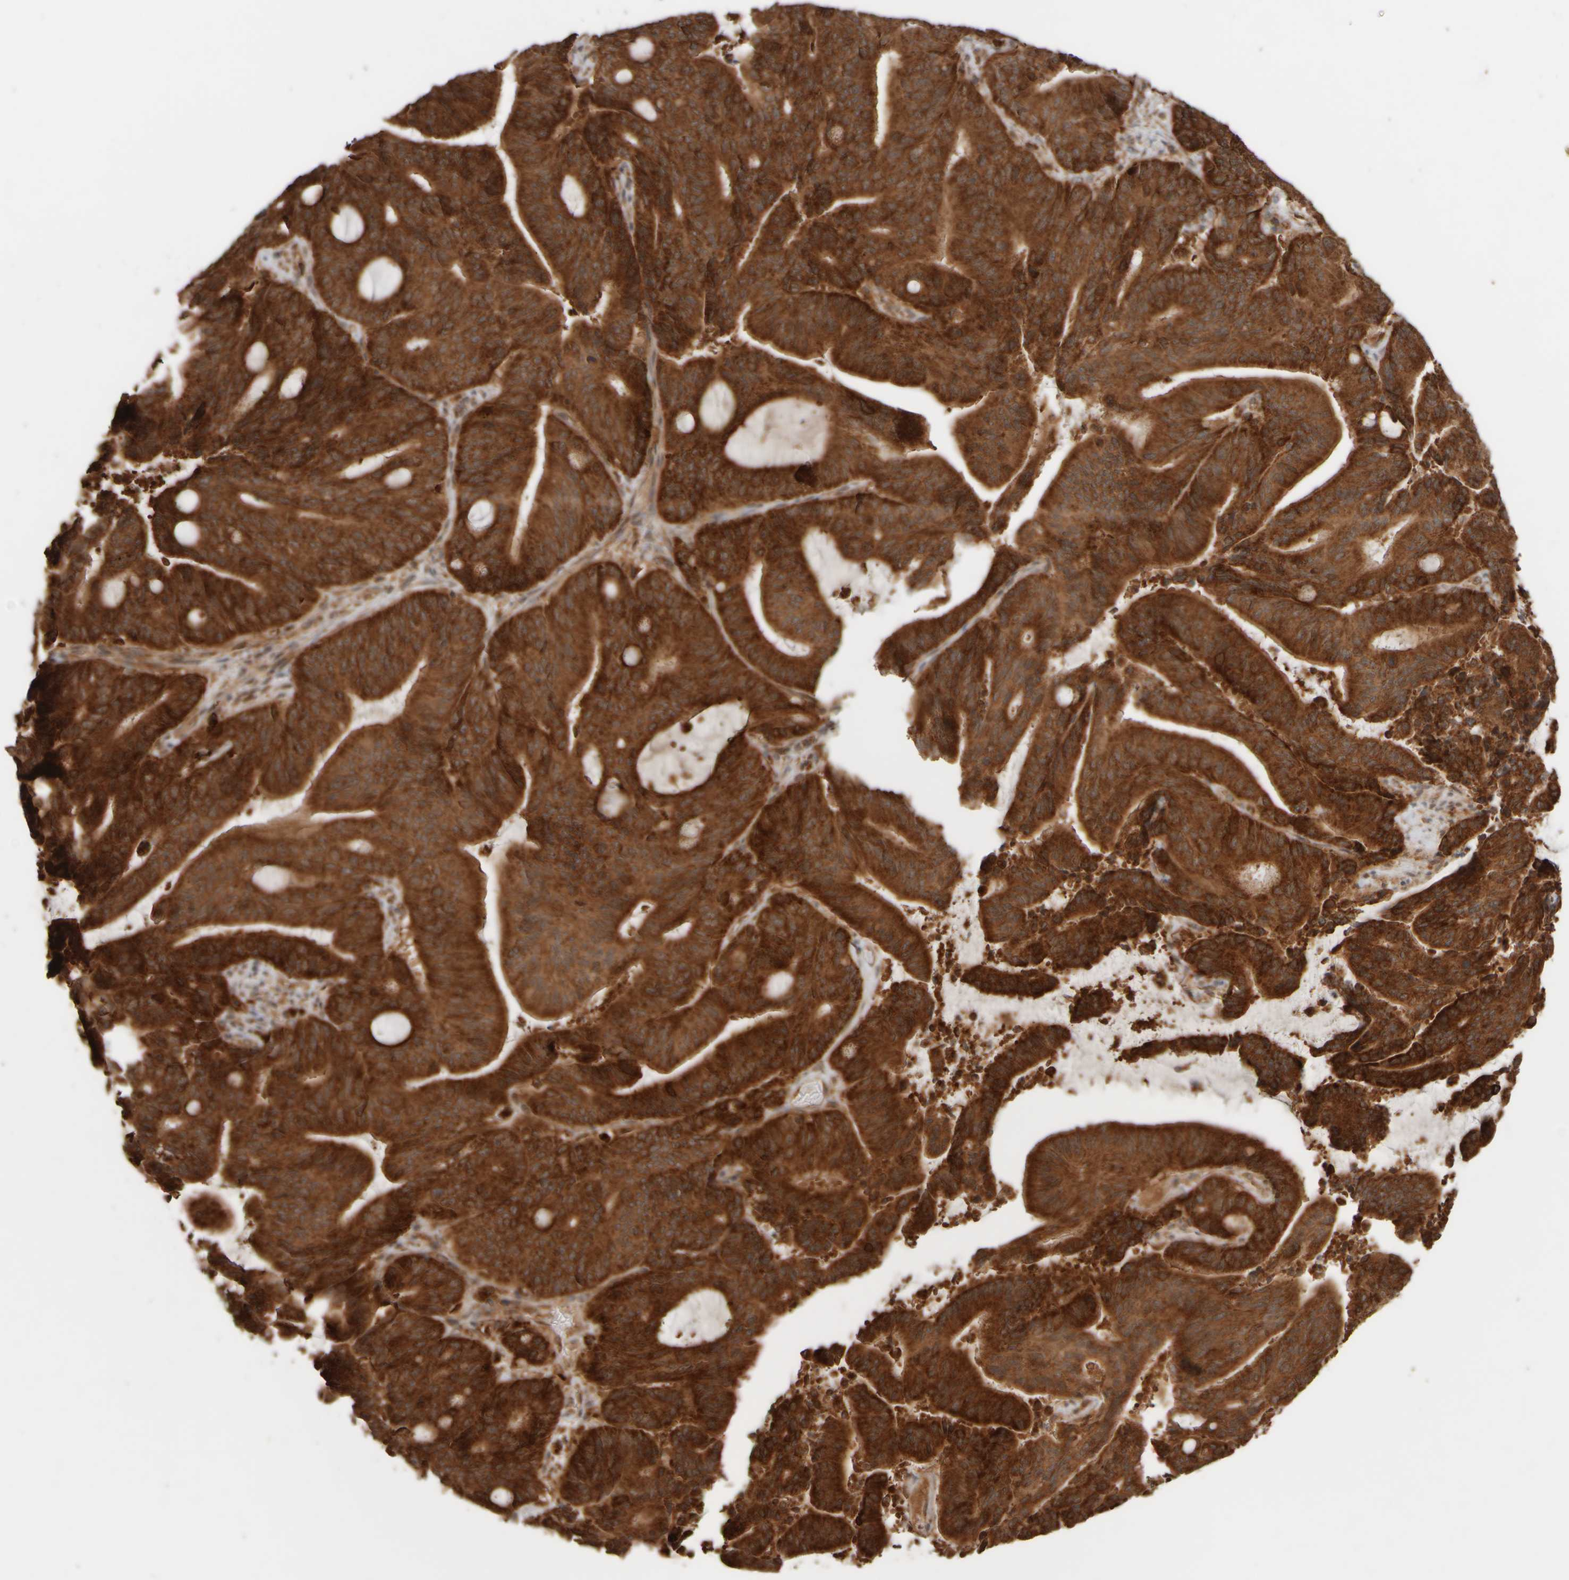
{"staining": {"intensity": "strong", "quantity": ">75%", "location": "cytoplasmic/membranous"}, "tissue": "liver cancer", "cell_type": "Tumor cells", "image_type": "cancer", "snomed": [{"axis": "morphology", "description": "Normal tissue, NOS"}, {"axis": "morphology", "description": "Cholangiocarcinoma"}, {"axis": "topography", "description": "Liver"}, {"axis": "topography", "description": "Peripheral nerve tissue"}], "caption": "IHC photomicrograph of human liver cancer stained for a protein (brown), which exhibits high levels of strong cytoplasmic/membranous positivity in approximately >75% of tumor cells.", "gene": "EIF2B3", "patient": {"sex": "female", "age": 73}}